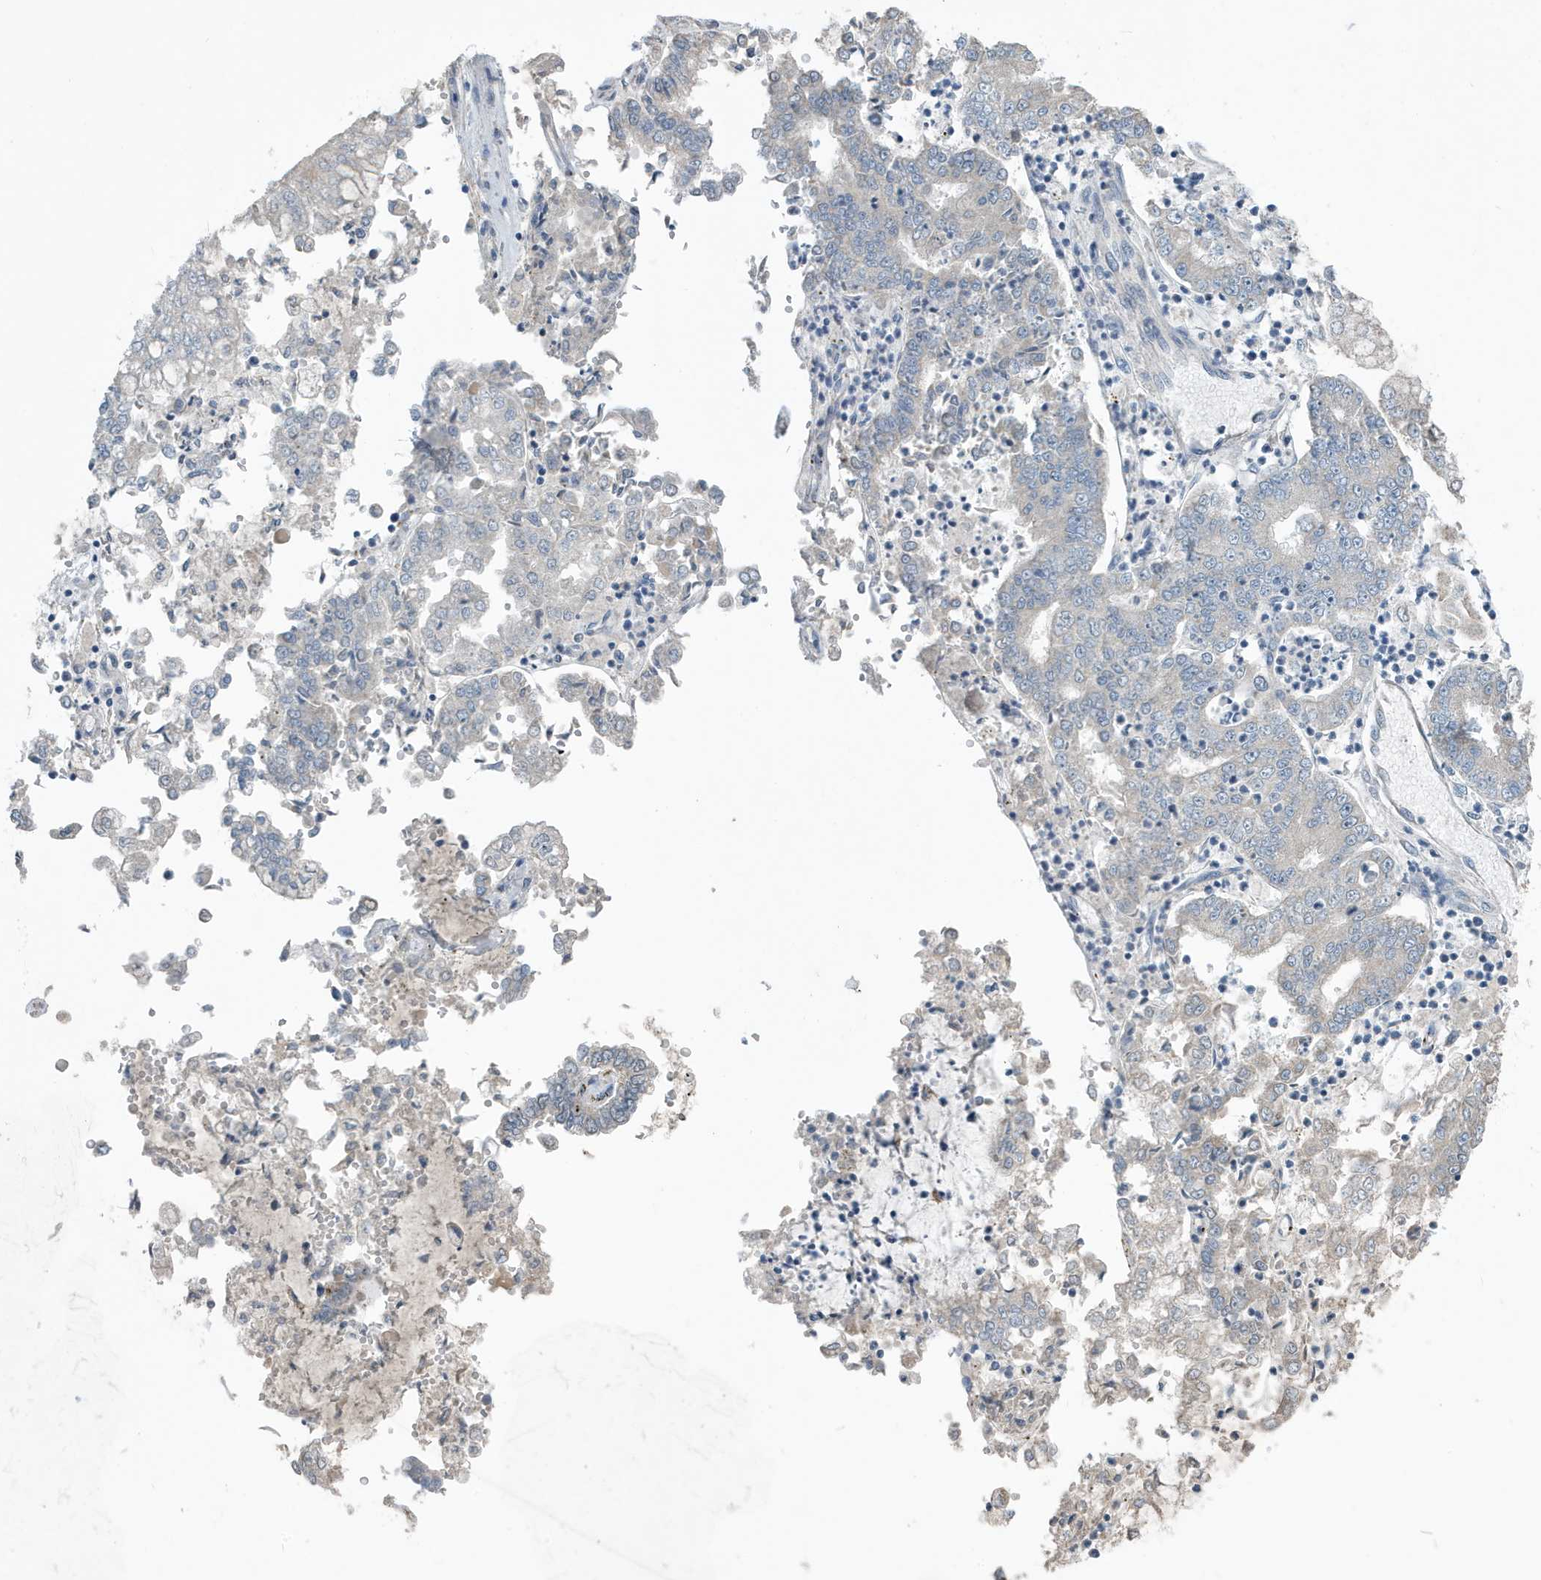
{"staining": {"intensity": "negative", "quantity": "none", "location": "none"}, "tissue": "stomach cancer", "cell_type": "Tumor cells", "image_type": "cancer", "snomed": [{"axis": "morphology", "description": "Adenocarcinoma, NOS"}, {"axis": "topography", "description": "Stomach"}], "caption": "A micrograph of stomach cancer stained for a protein reveals no brown staining in tumor cells. Brightfield microscopy of IHC stained with DAB (3,3'-diaminobenzidine) (brown) and hematoxylin (blue), captured at high magnification.", "gene": "UGT2B4", "patient": {"sex": "male", "age": 76}}